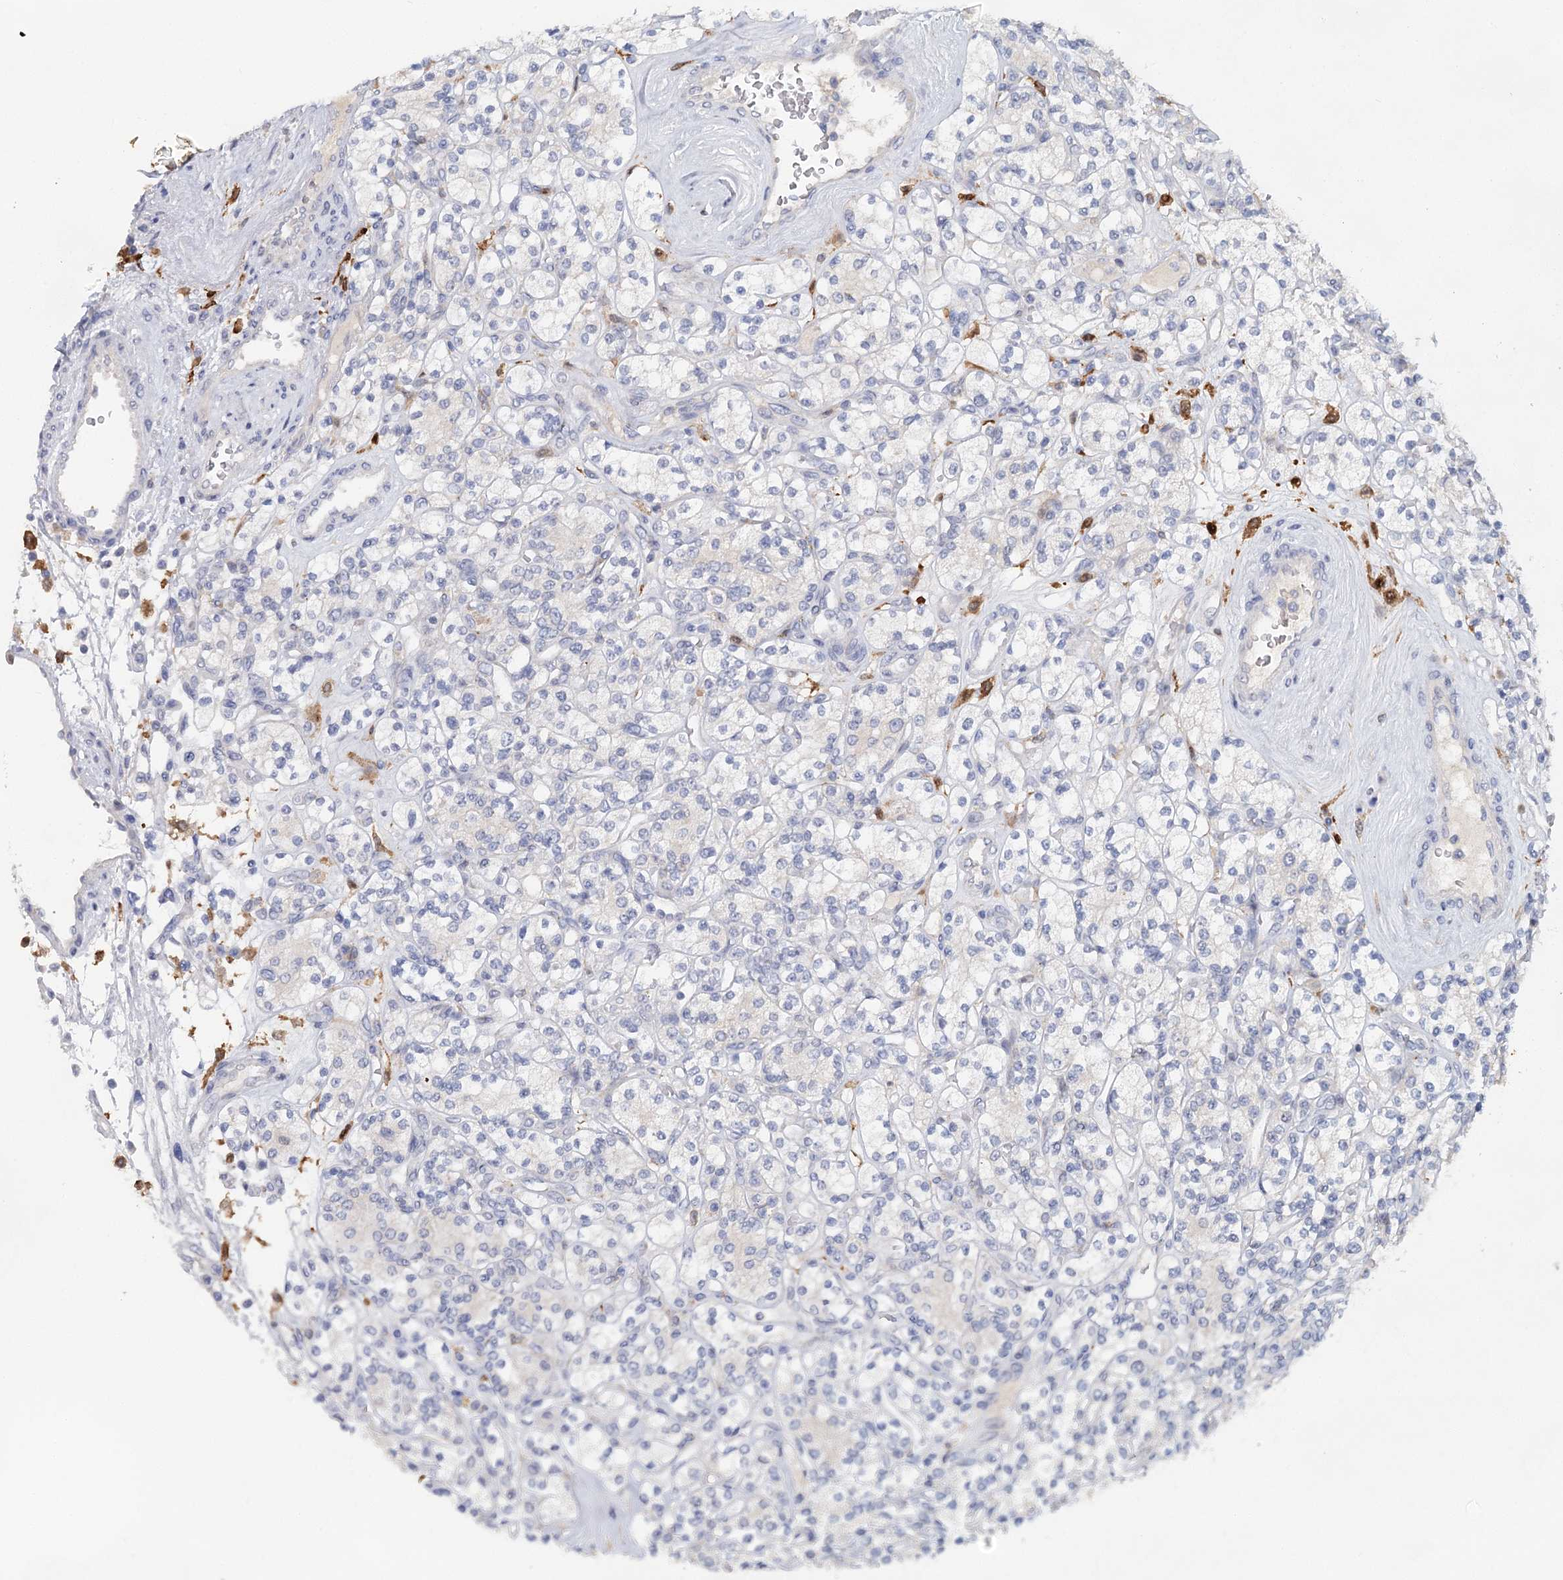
{"staining": {"intensity": "negative", "quantity": "none", "location": "none"}, "tissue": "renal cancer", "cell_type": "Tumor cells", "image_type": "cancer", "snomed": [{"axis": "morphology", "description": "Adenocarcinoma, NOS"}, {"axis": "topography", "description": "Kidney"}], "caption": "Renal cancer stained for a protein using immunohistochemistry shows no positivity tumor cells.", "gene": "SLC19A3", "patient": {"sex": "male", "age": 77}}